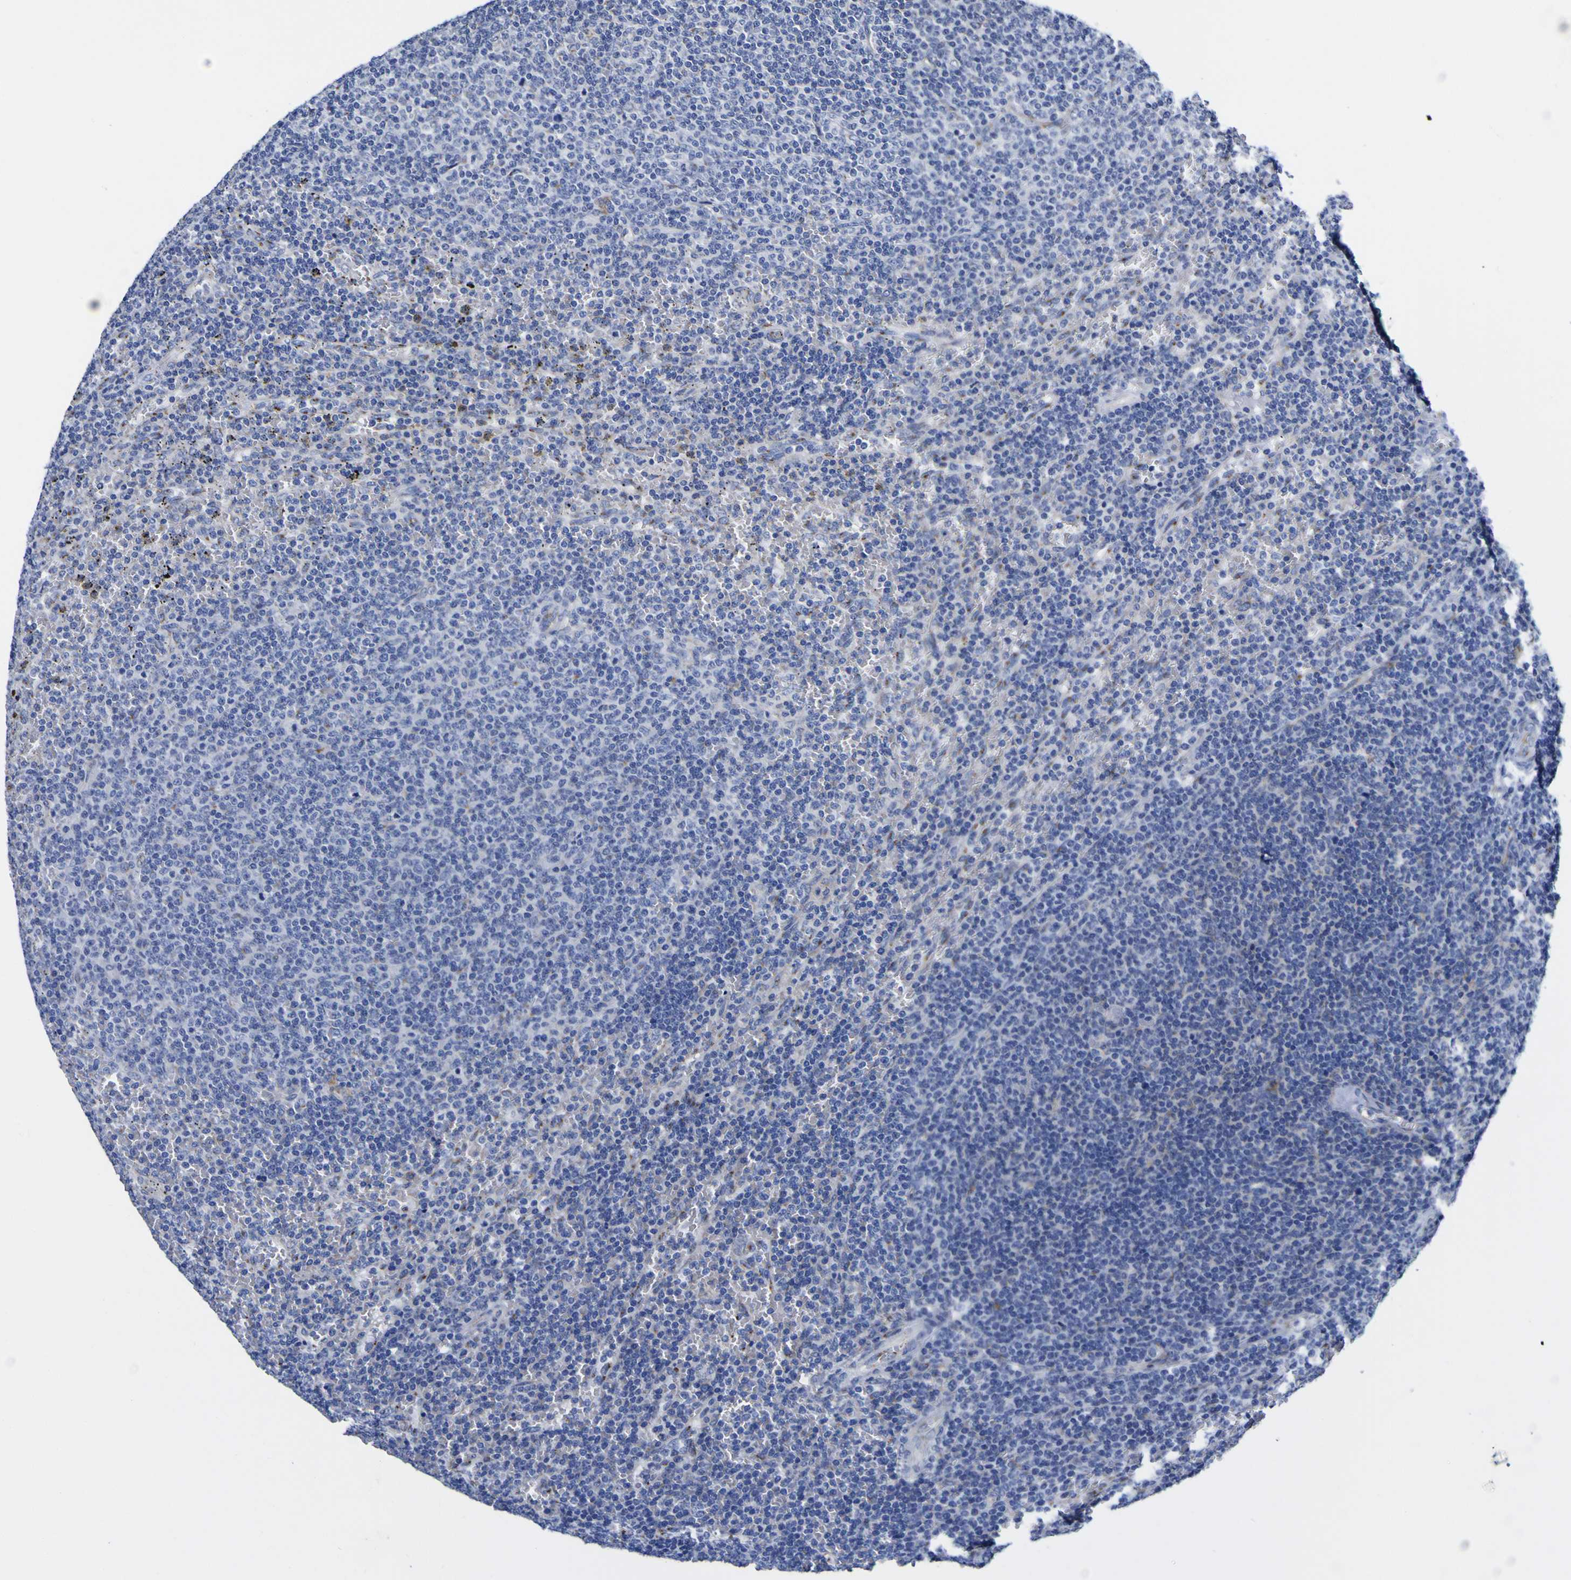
{"staining": {"intensity": "negative", "quantity": "none", "location": "none"}, "tissue": "lymphoma", "cell_type": "Tumor cells", "image_type": "cancer", "snomed": [{"axis": "morphology", "description": "Malignant lymphoma, non-Hodgkin's type, Low grade"}, {"axis": "topography", "description": "Spleen"}], "caption": "This is an immunohistochemistry (IHC) histopathology image of human malignant lymphoma, non-Hodgkin's type (low-grade). There is no positivity in tumor cells.", "gene": "GOLM1", "patient": {"sex": "female", "age": 50}}